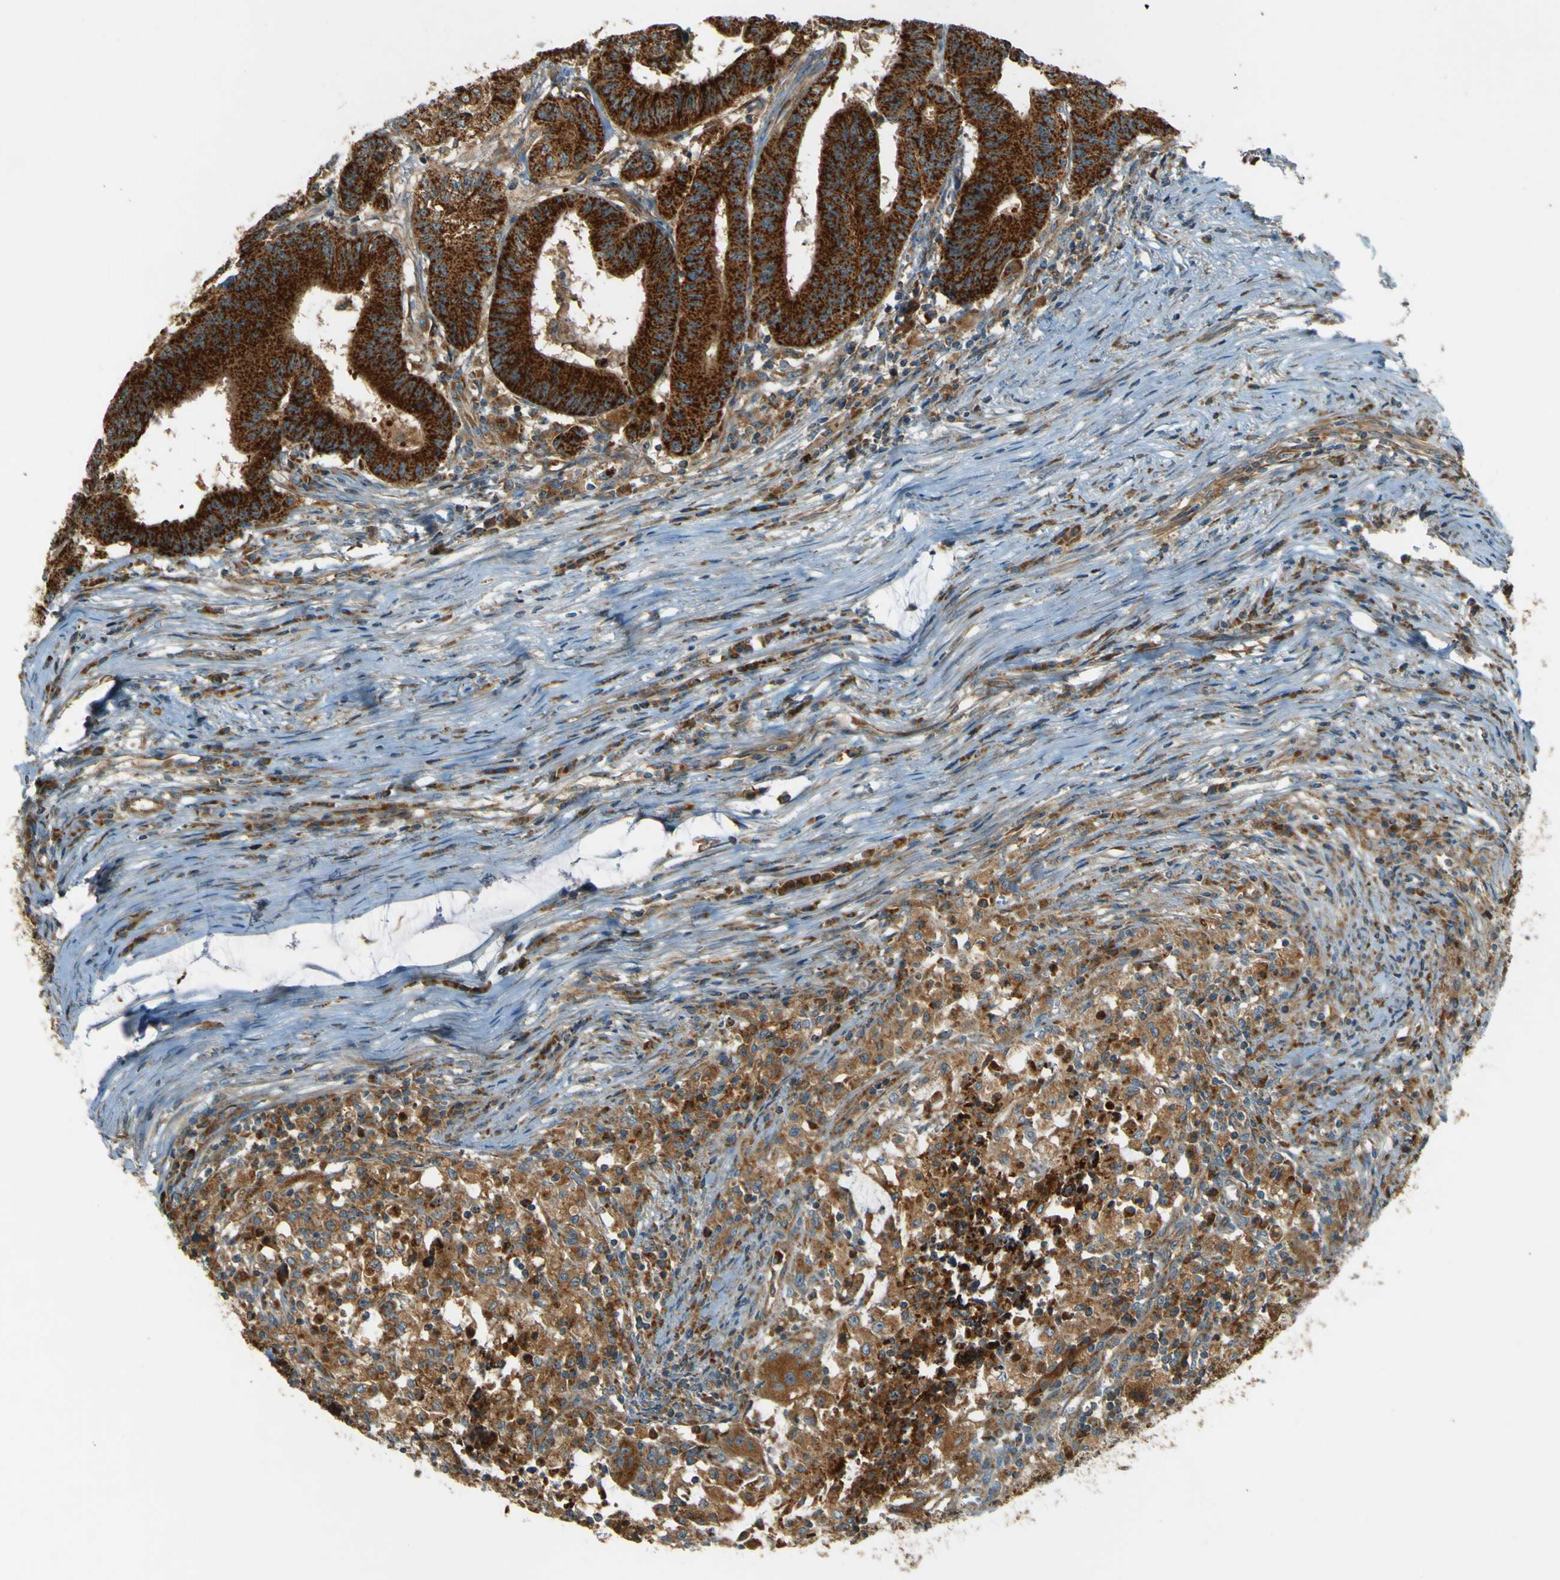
{"staining": {"intensity": "strong", "quantity": ">75%", "location": "cytoplasmic/membranous"}, "tissue": "colorectal cancer", "cell_type": "Tumor cells", "image_type": "cancer", "snomed": [{"axis": "morphology", "description": "Adenocarcinoma, NOS"}, {"axis": "topography", "description": "Colon"}], "caption": "High-power microscopy captured an immunohistochemistry micrograph of colorectal cancer (adenocarcinoma), revealing strong cytoplasmic/membranous staining in about >75% of tumor cells. Using DAB (brown) and hematoxylin (blue) stains, captured at high magnification using brightfield microscopy.", "gene": "DNAJC5", "patient": {"sex": "male", "age": 45}}